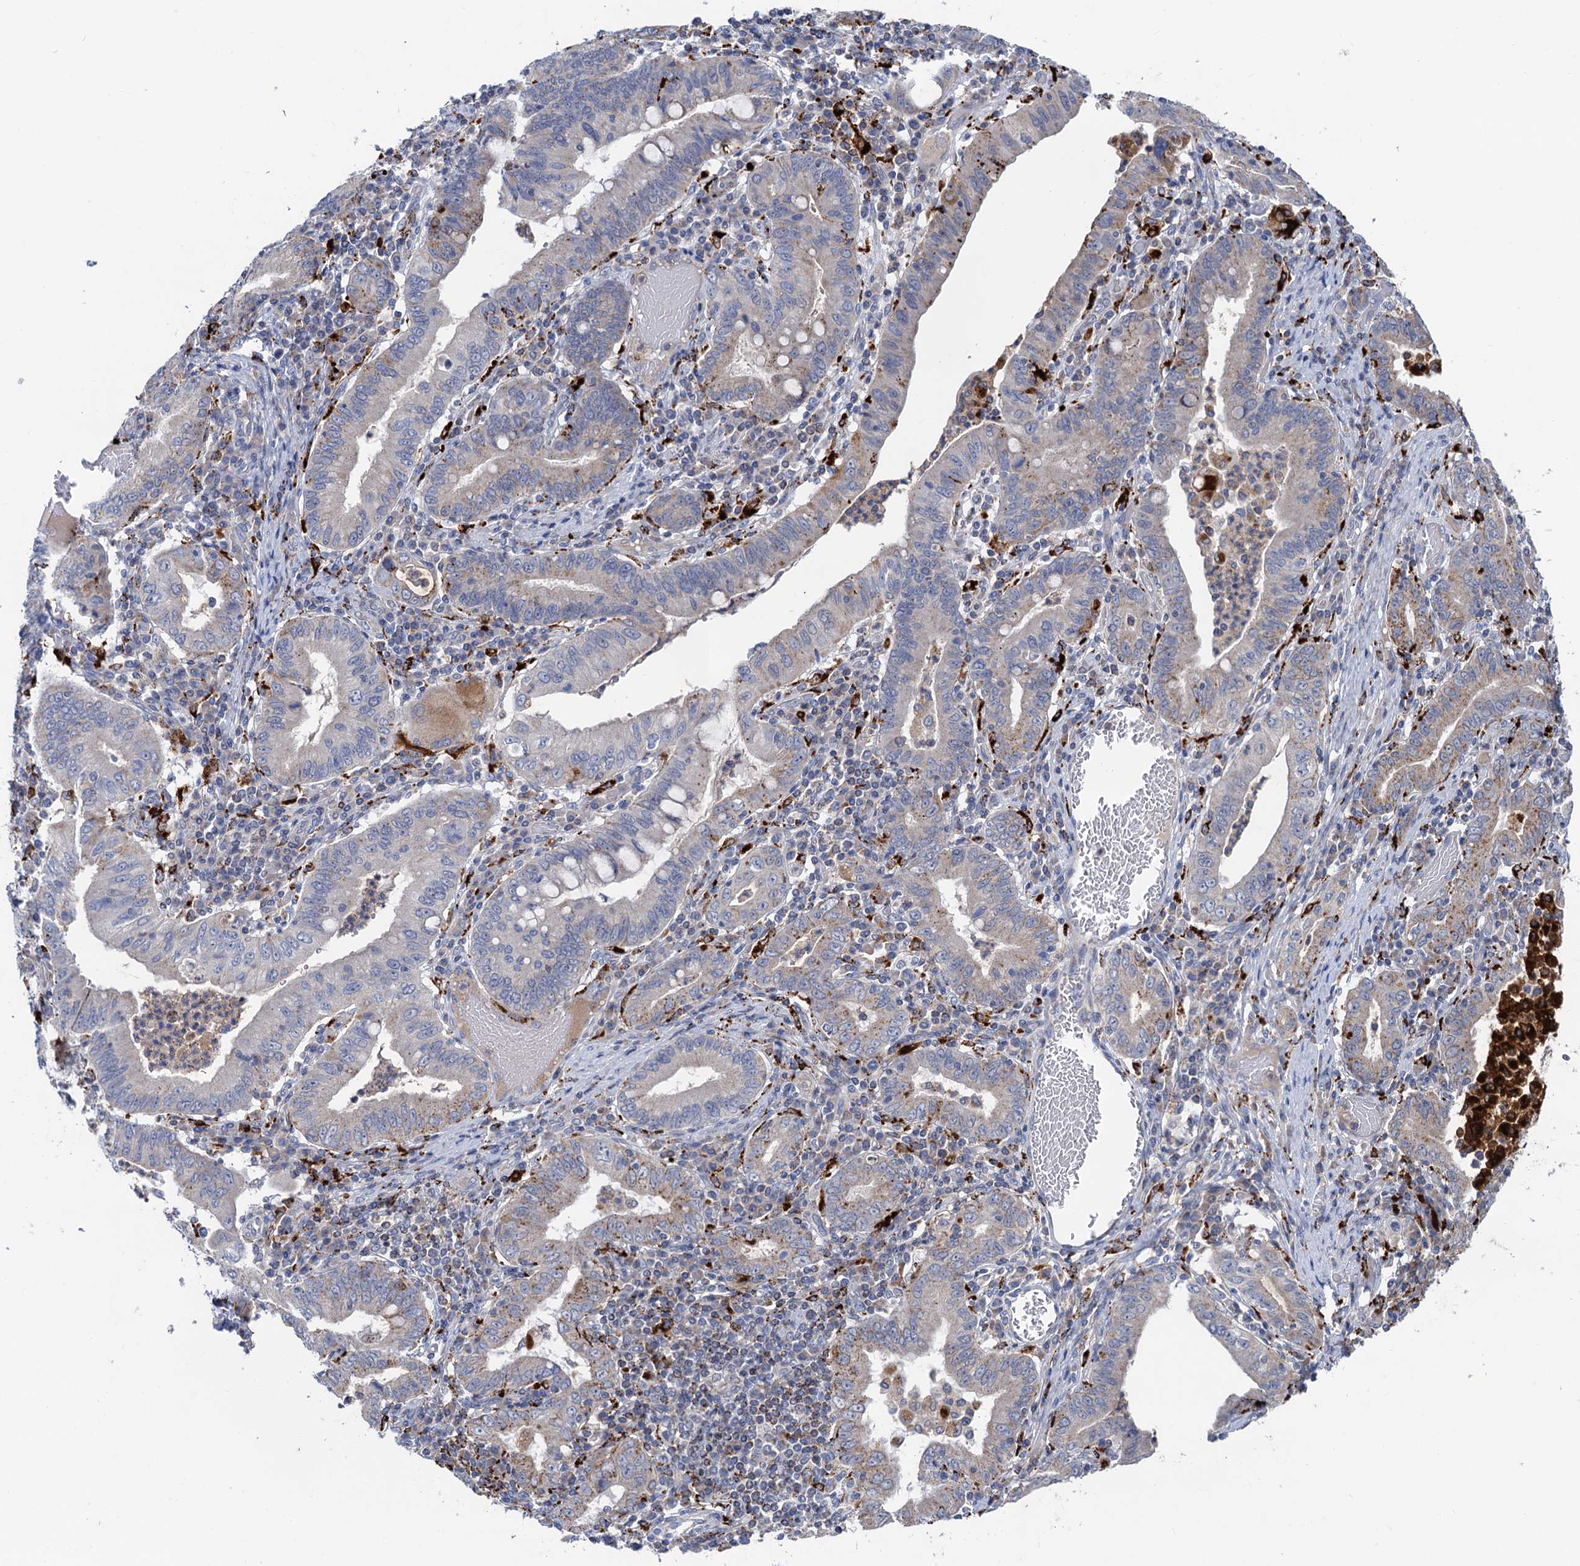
{"staining": {"intensity": "weak", "quantity": "25%-75%", "location": "cytoplasmic/membranous"}, "tissue": "stomach cancer", "cell_type": "Tumor cells", "image_type": "cancer", "snomed": [{"axis": "morphology", "description": "Normal tissue, NOS"}, {"axis": "morphology", "description": "Adenocarcinoma, NOS"}, {"axis": "topography", "description": "Esophagus"}, {"axis": "topography", "description": "Stomach, upper"}, {"axis": "topography", "description": "Peripheral nerve tissue"}], "caption": "Tumor cells reveal weak cytoplasmic/membranous positivity in approximately 25%-75% of cells in adenocarcinoma (stomach).", "gene": "ANKS3", "patient": {"sex": "male", "age": 62}}